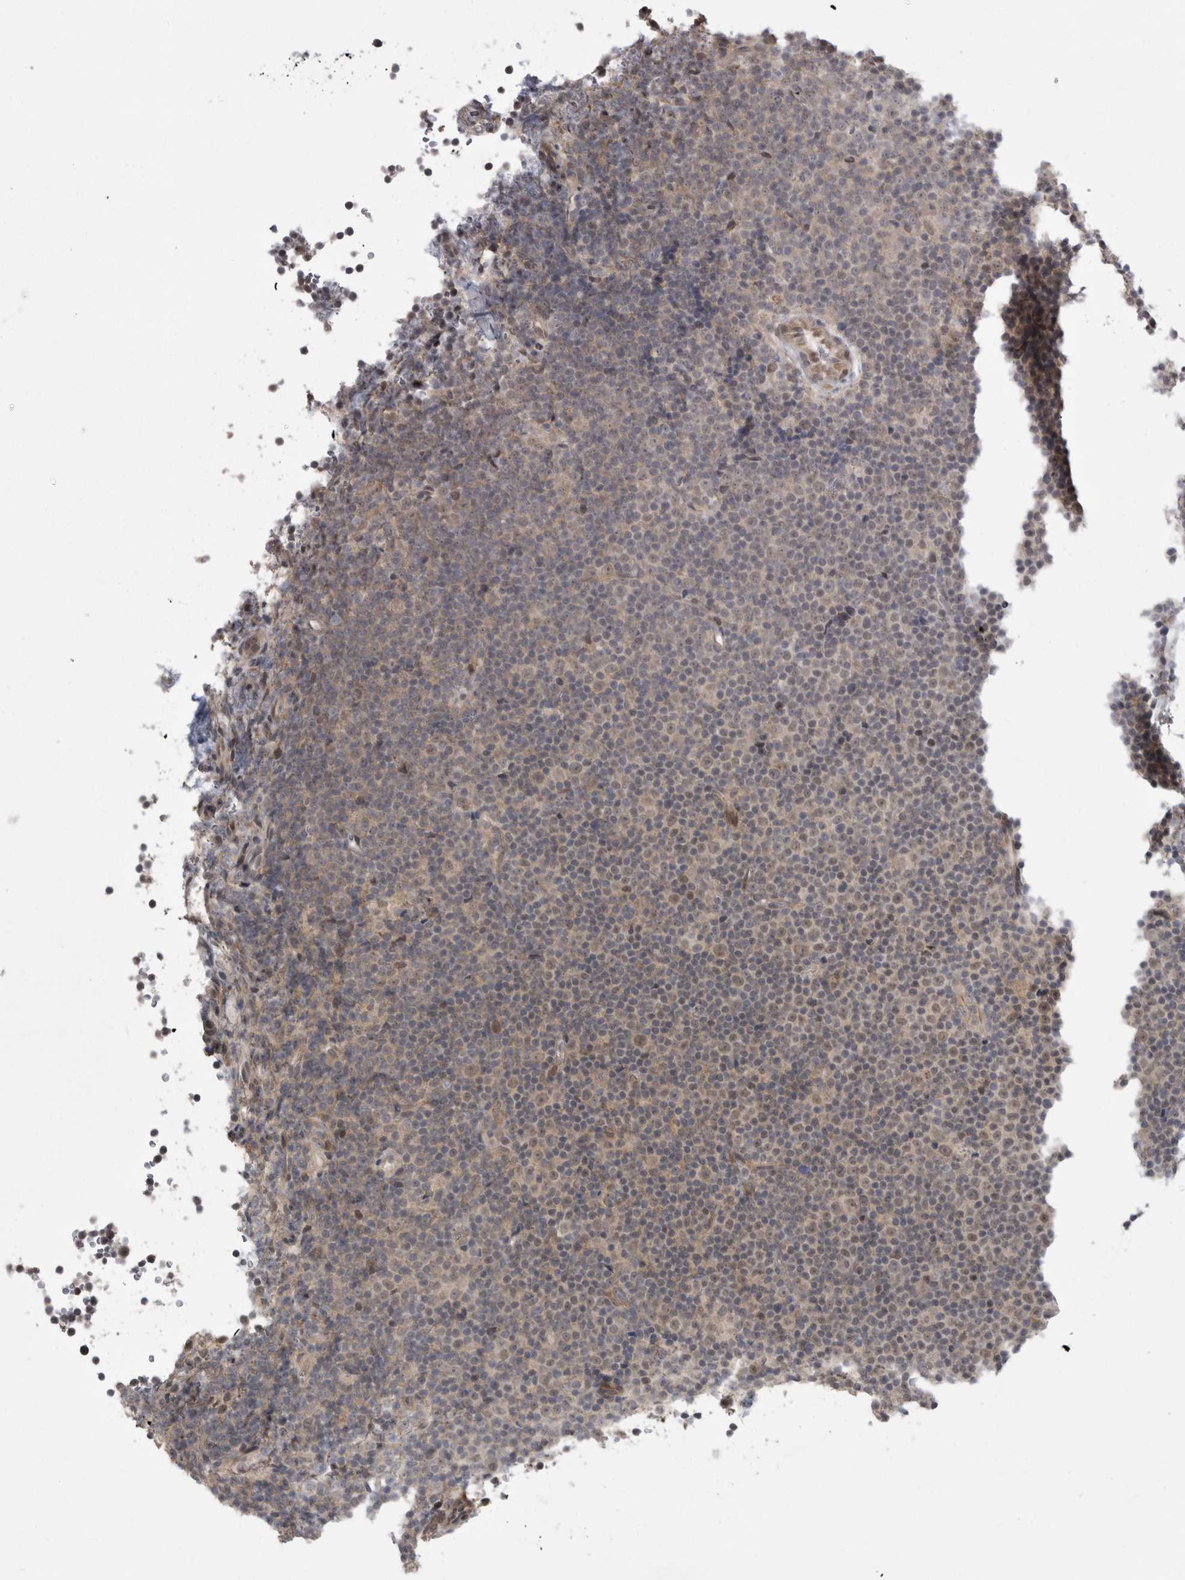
{"staining": {"intensity": "weak", "quantity": "<25%", "location": "cytoplasmic/membranous,nuclear"}, "tissue": "lymphoma", "cell_type": "Tumor cells", "image_type": "cancer", "snomed": [{"axis": "morphology", "description": "Malignant lymphoma, non-Hodgkin's type, Low grade"}, {"axis": "topography", "description": "Lymph node"}], "caption": "IHC of human lymphoma demonstrates no staining in tumor cells.", "gene": "MTBP", "patient": {"sex": "female", "age": 67}}